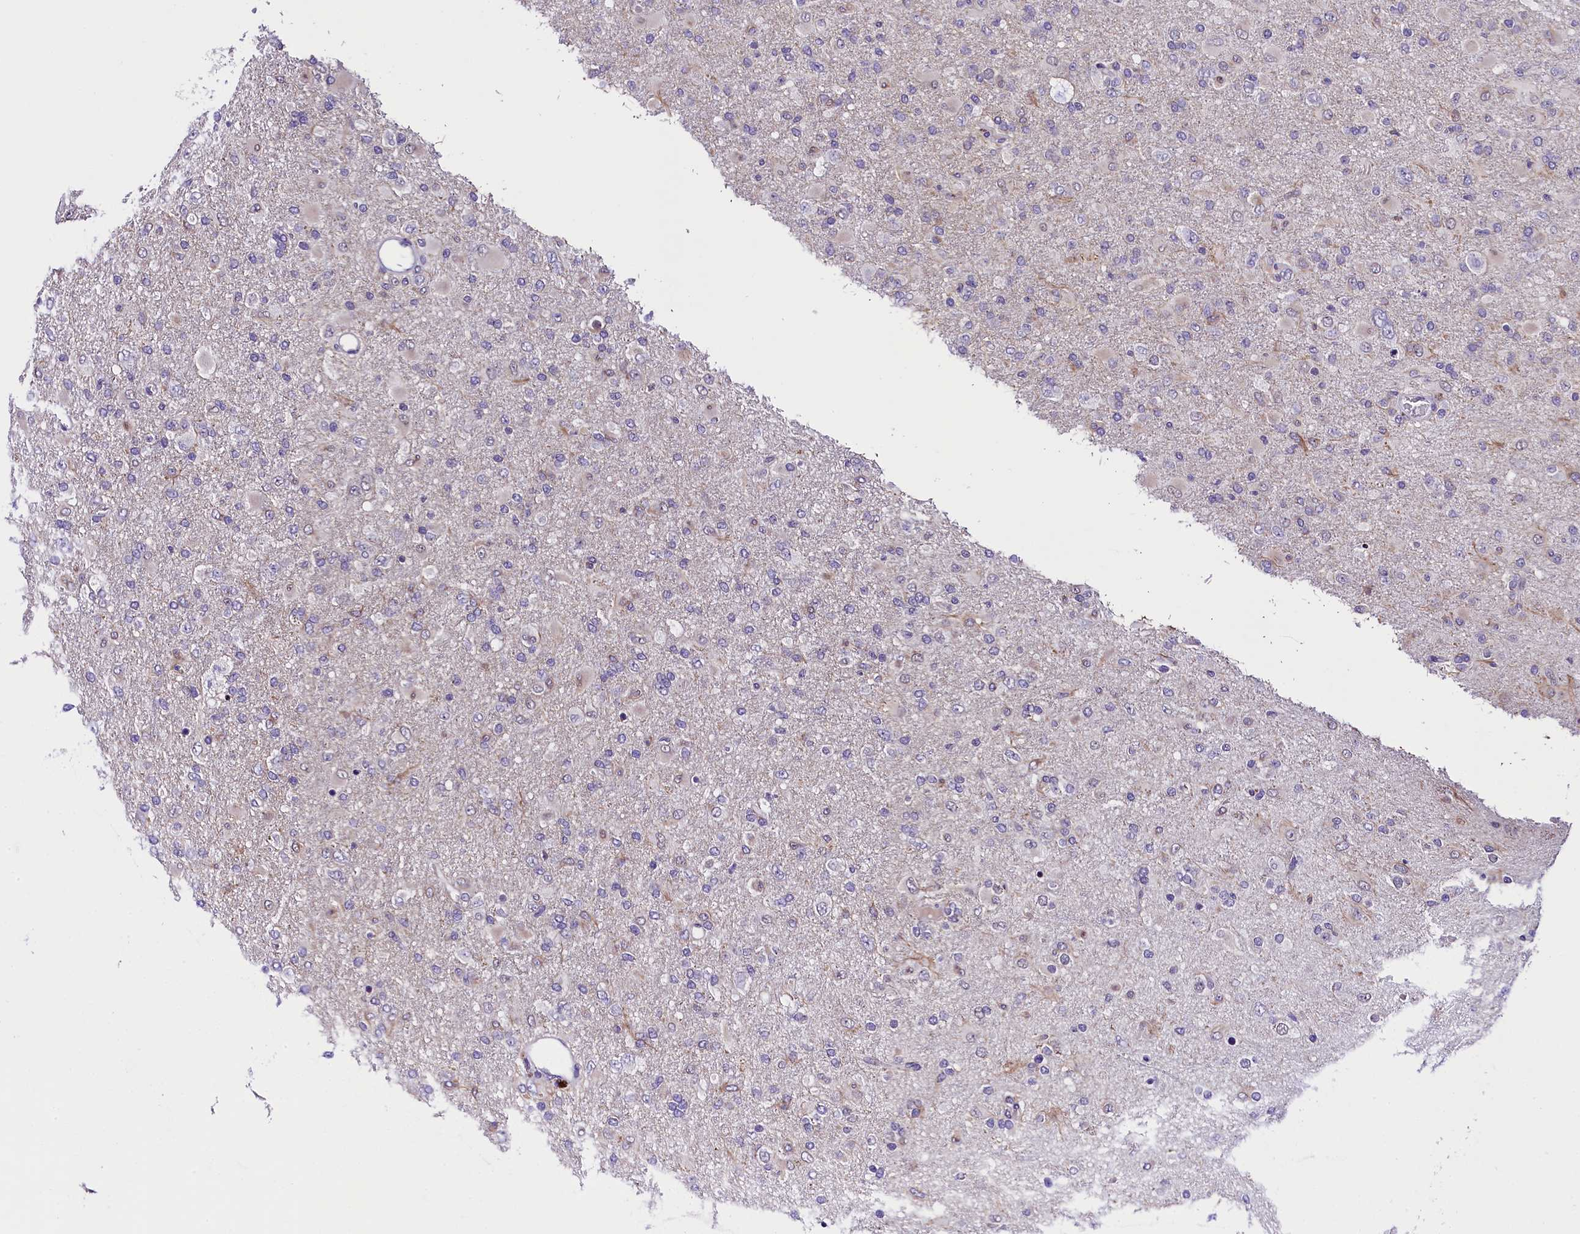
{"staining": {"intensity": "negative", "quantity": "none", "location": "none"}, "tissue": "glioma", "cell_type": "Tumor cells", "image_type": "cancer", "snomed": [{"axis": "morphology", "description": "Glioma, malignant, Low grade"}, {"axis": "topography", "description": "Brain"}], "caption": "An image of malignant glioma (low-grade) stained for a protein reveals no brown staining in tumor cells.", "gene": "IQCN", "patient": {"sex": "male", "age": 65}}